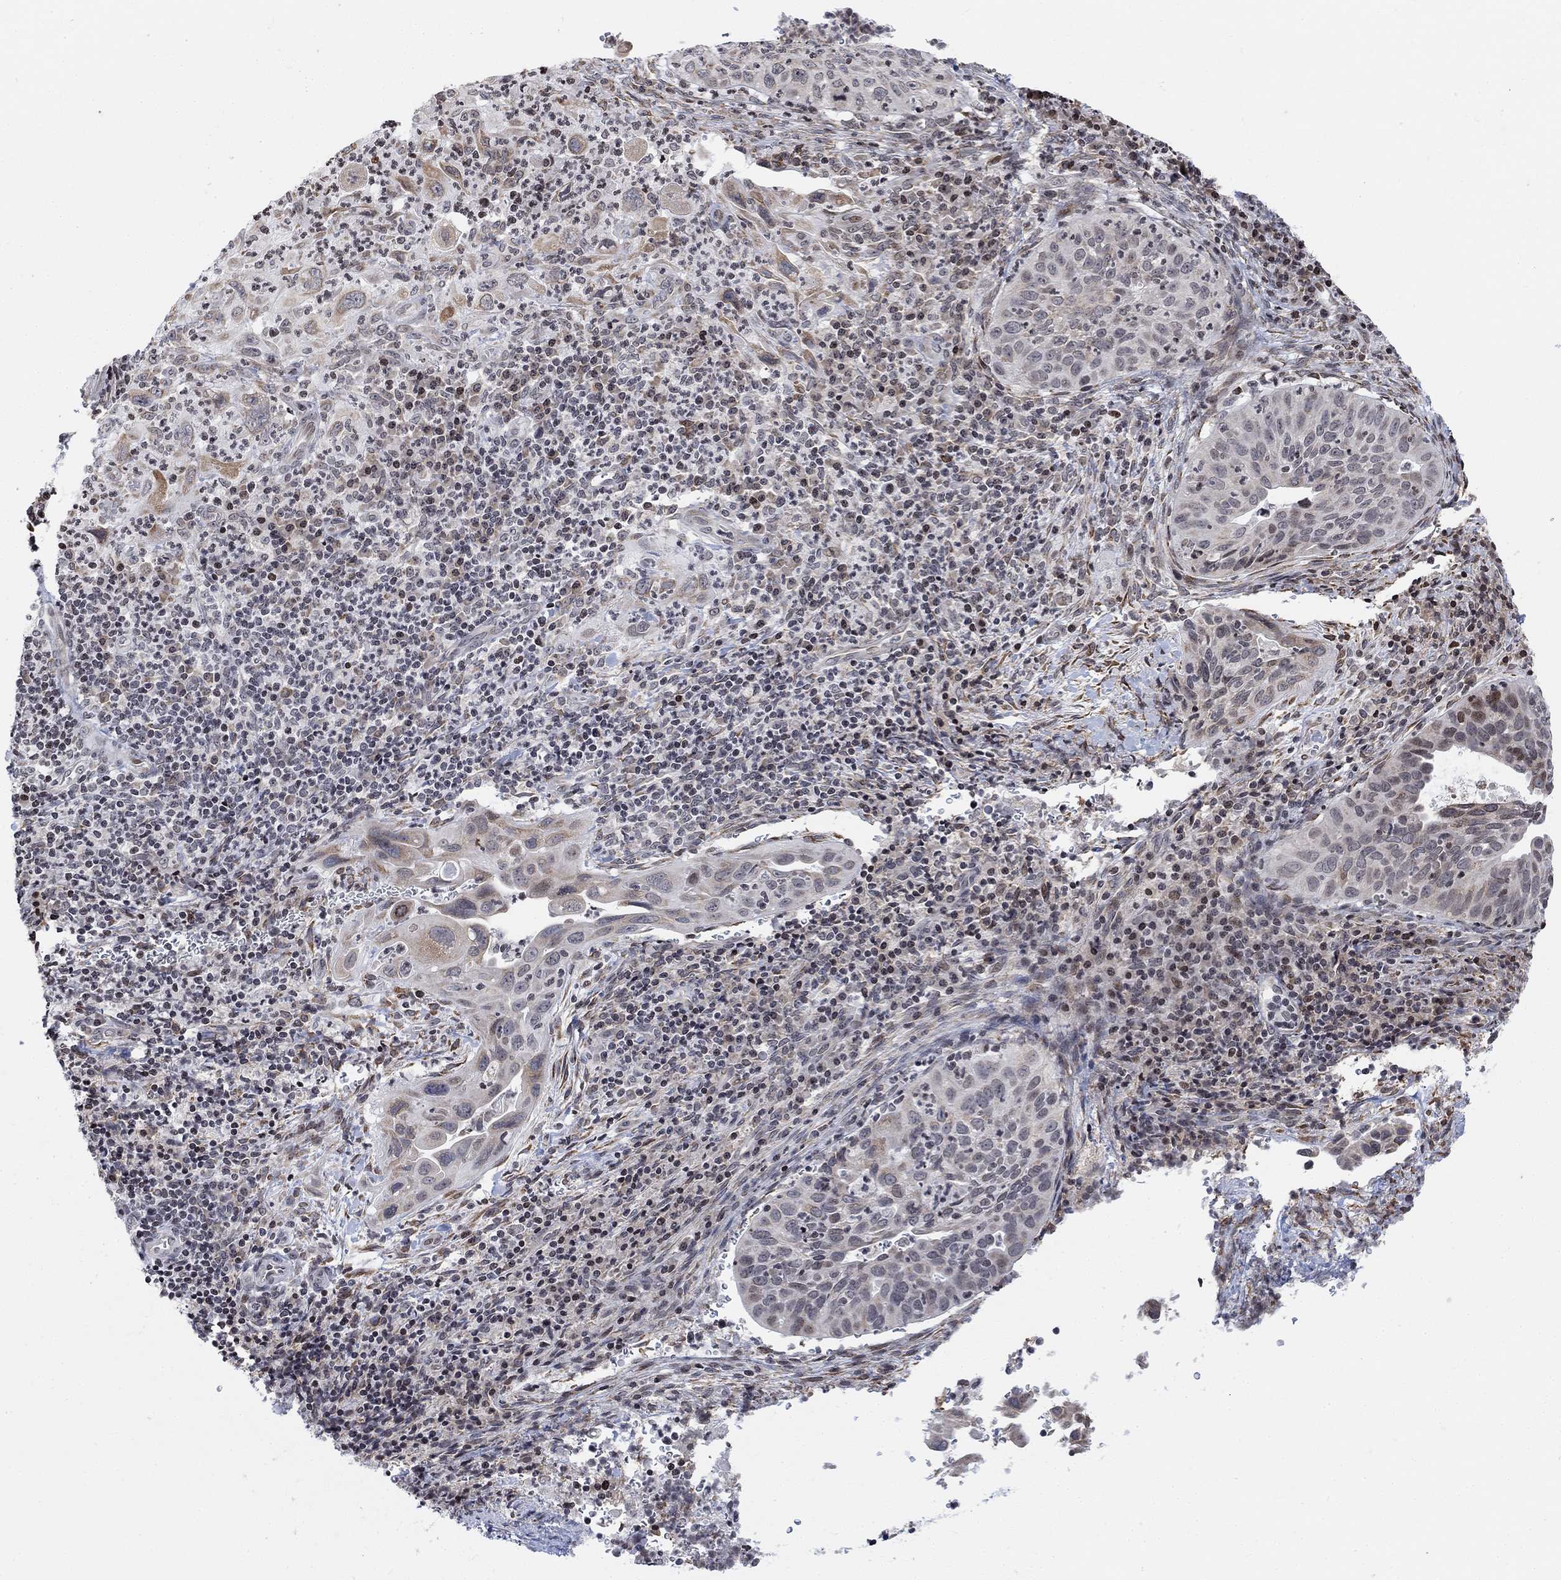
{"staining": {"intensity": "weak", "quantity": "<25%", "location": "cytoplasmic/membranous"}, "tissue": "cervical cancer", "cell_type": "Tumor cells", "image_type": "cancer", "snomed": [{"axis": "morphology", "description": "Squamous cell carcinoma, NOS"}, {"axis": "topography", "description": "Cervix"}], "caption": "Immunohistochemical staining of squamous cell carcinoma (cervical) exhibits no significant expression in tumor cells. (DAB immunohistochemistry (IHC) with hematoxylin counter stain).", "gene": "ABHD14A", "patient": {"sex": "female", "age": 26}}